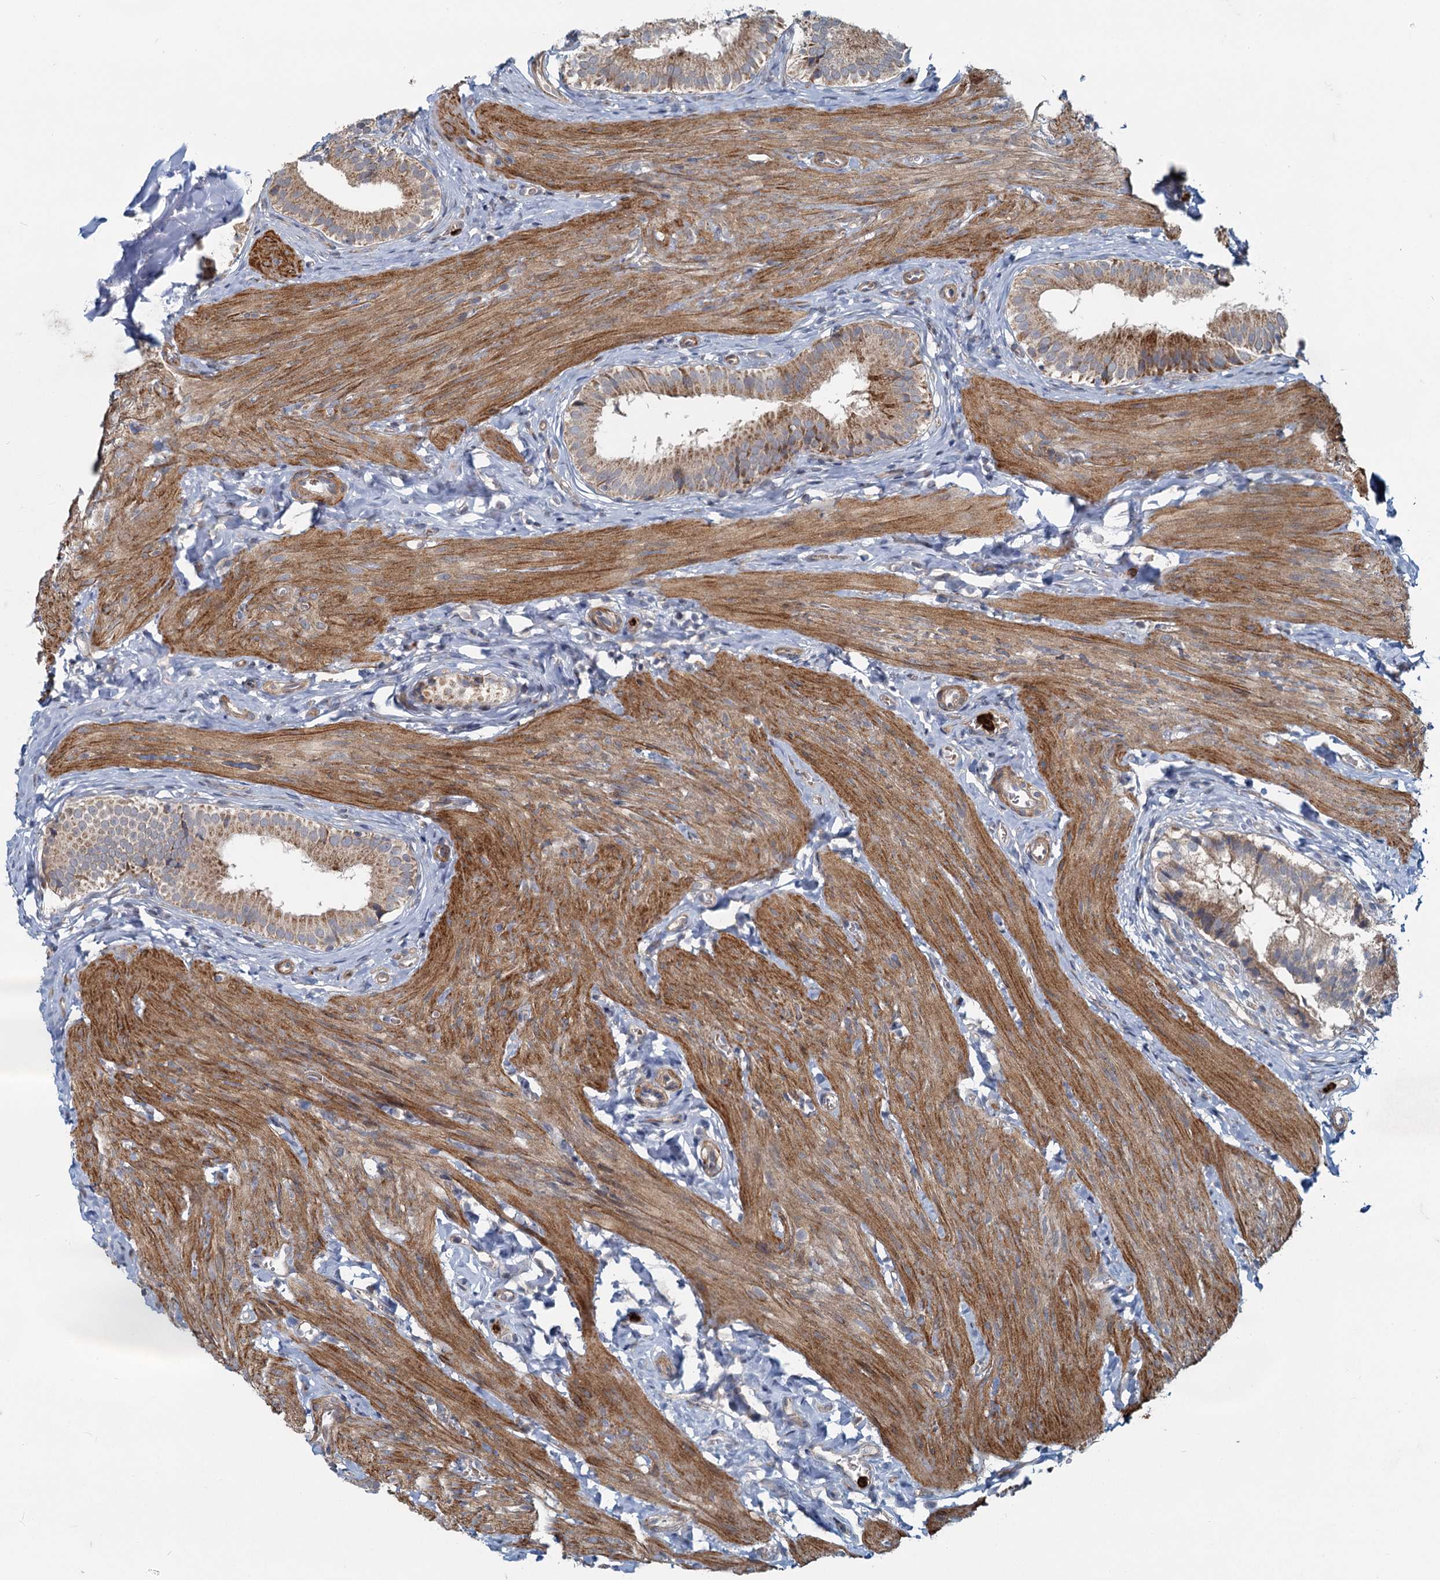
{"staining": {"intensity": "moderate", "quantity": ">75%", "location": "cytoplasmic/membranous"}, "tissue": "gallbladder", "cell_type": "Glandular cells", "image_type": "normal", "snomed": [{"axis": "morphology", "description": "Normal tissue, NOS"}, {"axis": "topography", "description": "Gallbladder"}], "caption": "Immunohistochemistry (IHC) of normal human gallbladder demonstrates medium levels of moderate cytoplasmic/membranous expression in approximately >75% of glandular cells. The staining was performed using DAB (3,3'-diaminobenzidine) to visualize the protein expression in brown, while the nuclei were stained in blue with hematoxylin (Magnification: 20x).", "gene": "ADCY2", "patient": {"sex": "female", "age": 47}}